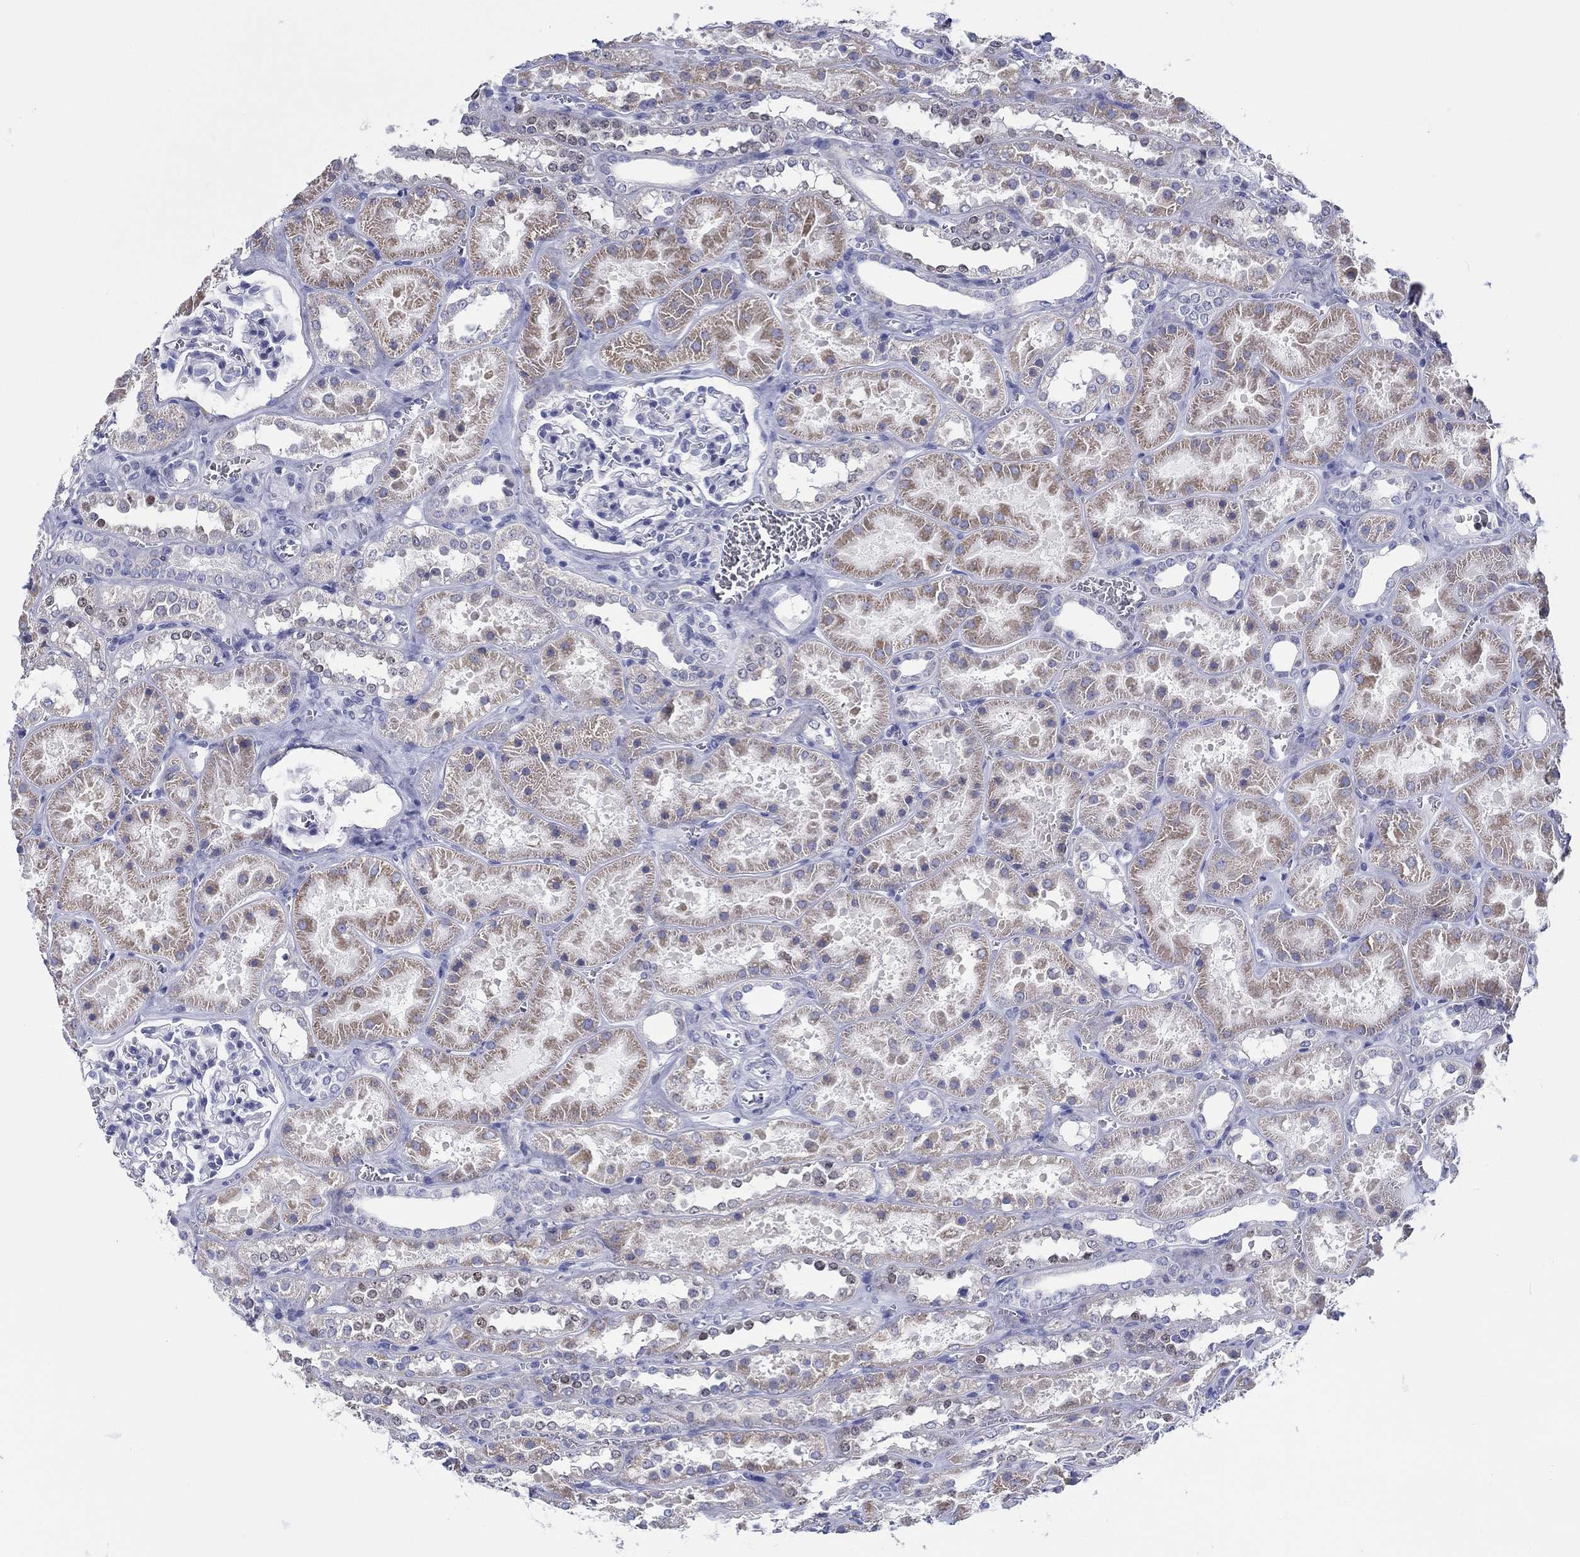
{"staining": {"intensity": "negative", "quantity": "none", "location": "none"}, "tissue": "kidney", "cell_type": "Cells in glomeruli", "image_type": "normal", "snomed": [{"axis": "morphology", "description": "Normal tissue, NOS"}, {"axis": "topography", "description": "Kidney"}], "caption": "Cells in glomeruli are negative for brown protein staining in benign kidney. (Stains: DAB (3,3'-diaminobenzidine) IHC with hematoxylin counter stain, Microscopy: brightfield microscopy at high magnification).", "gene": "H1", "patient": {"sex": "female", "age": 41}}